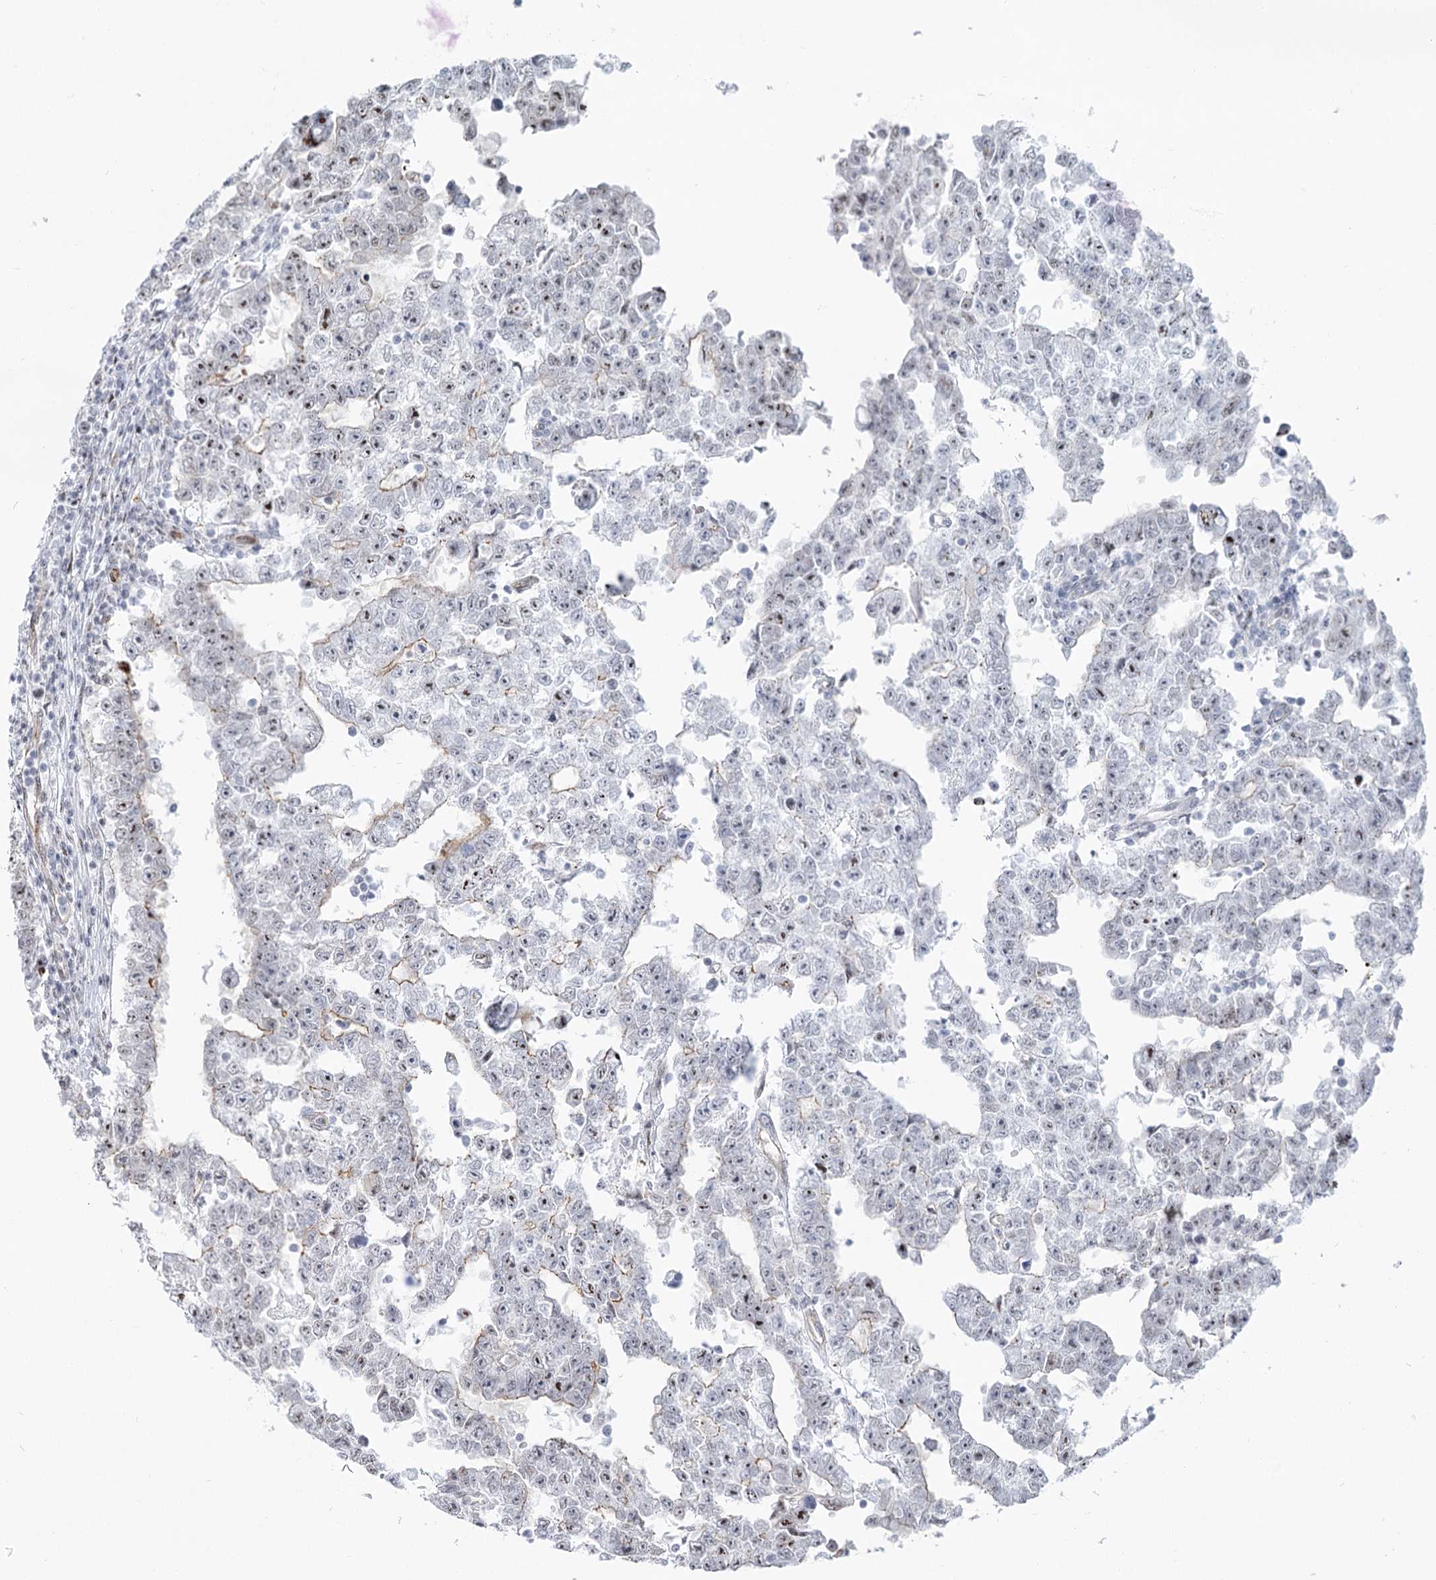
{"staining": {"intensity": "moderate", "quantity": "<25%", "location": "cytoplasmic/membranous,nuclear"}, "tissue": "testis cancer", "cell_type": "Tumor cells", "image_type": "cancer", "snomed": [{"axis": "morphology", "description": "Carcinoma, Embryonal, NOS"}, {"axis": "topography", "description": "Testis"}], "caption": "Immunohistochemical staining of testis cancer (embryonal carcinoma) demonstrates low levels of moderate cytoplasmic/membranous and nuclear protein expression in about <25% of tumor cells.", "gene": "ABHD8", "patient": {"sex": "male", "age": 25}}